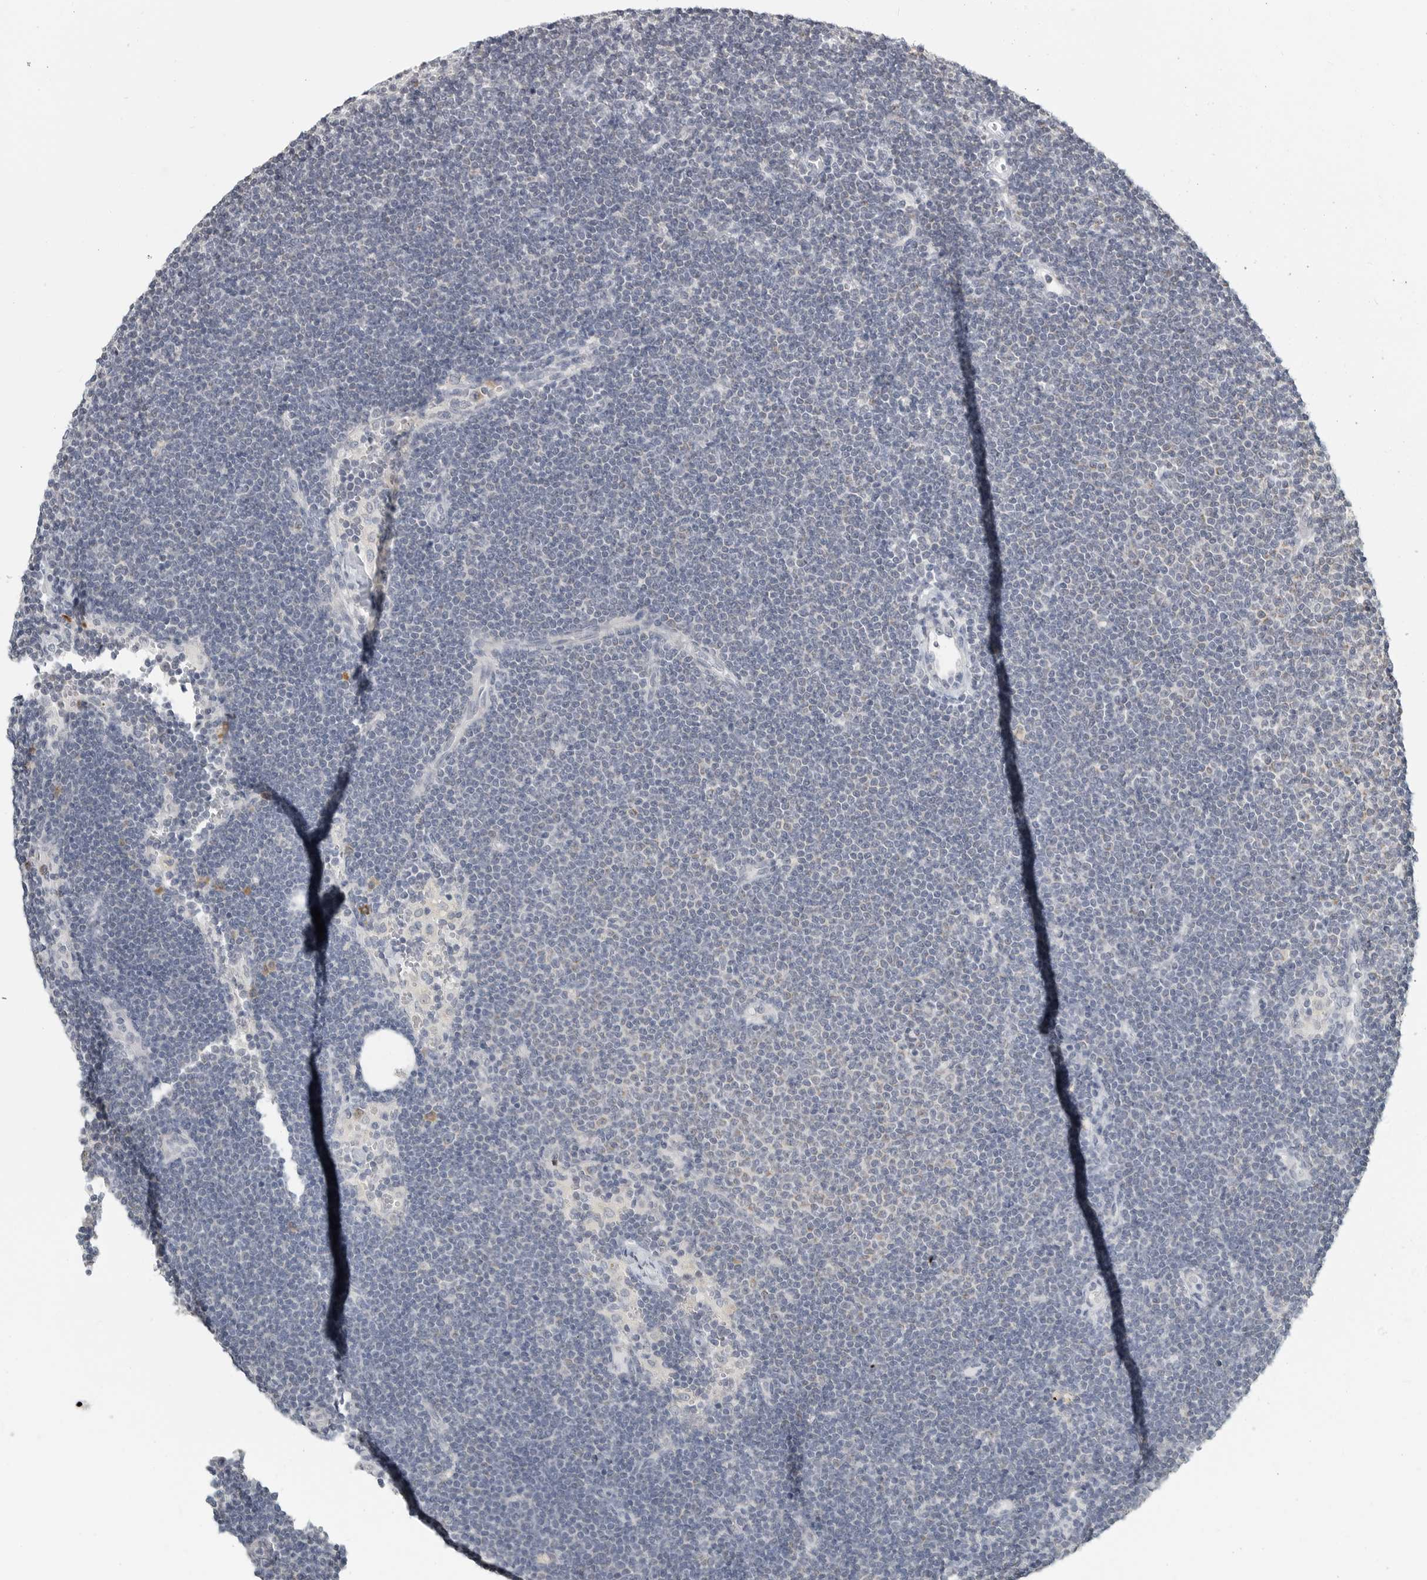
{"staining": {"intensity": "negative", "quantity": "none", "location": "none"}, "tissue": "lymphoma", "cell_type": "Tumor cells", "image_type": "cancer", "snomed": [{"axis": "morphology", "description": "Malignant lymphoma, non-Hodgkin's type, Low grade"}, {"axis": "topography", "description": "Lymph node"}], "caption": "IHC of lymphoma shows no positivity in tumor cells.", "gene": "IL12RB2", "patient": {"sex": "female", "age": 53}}